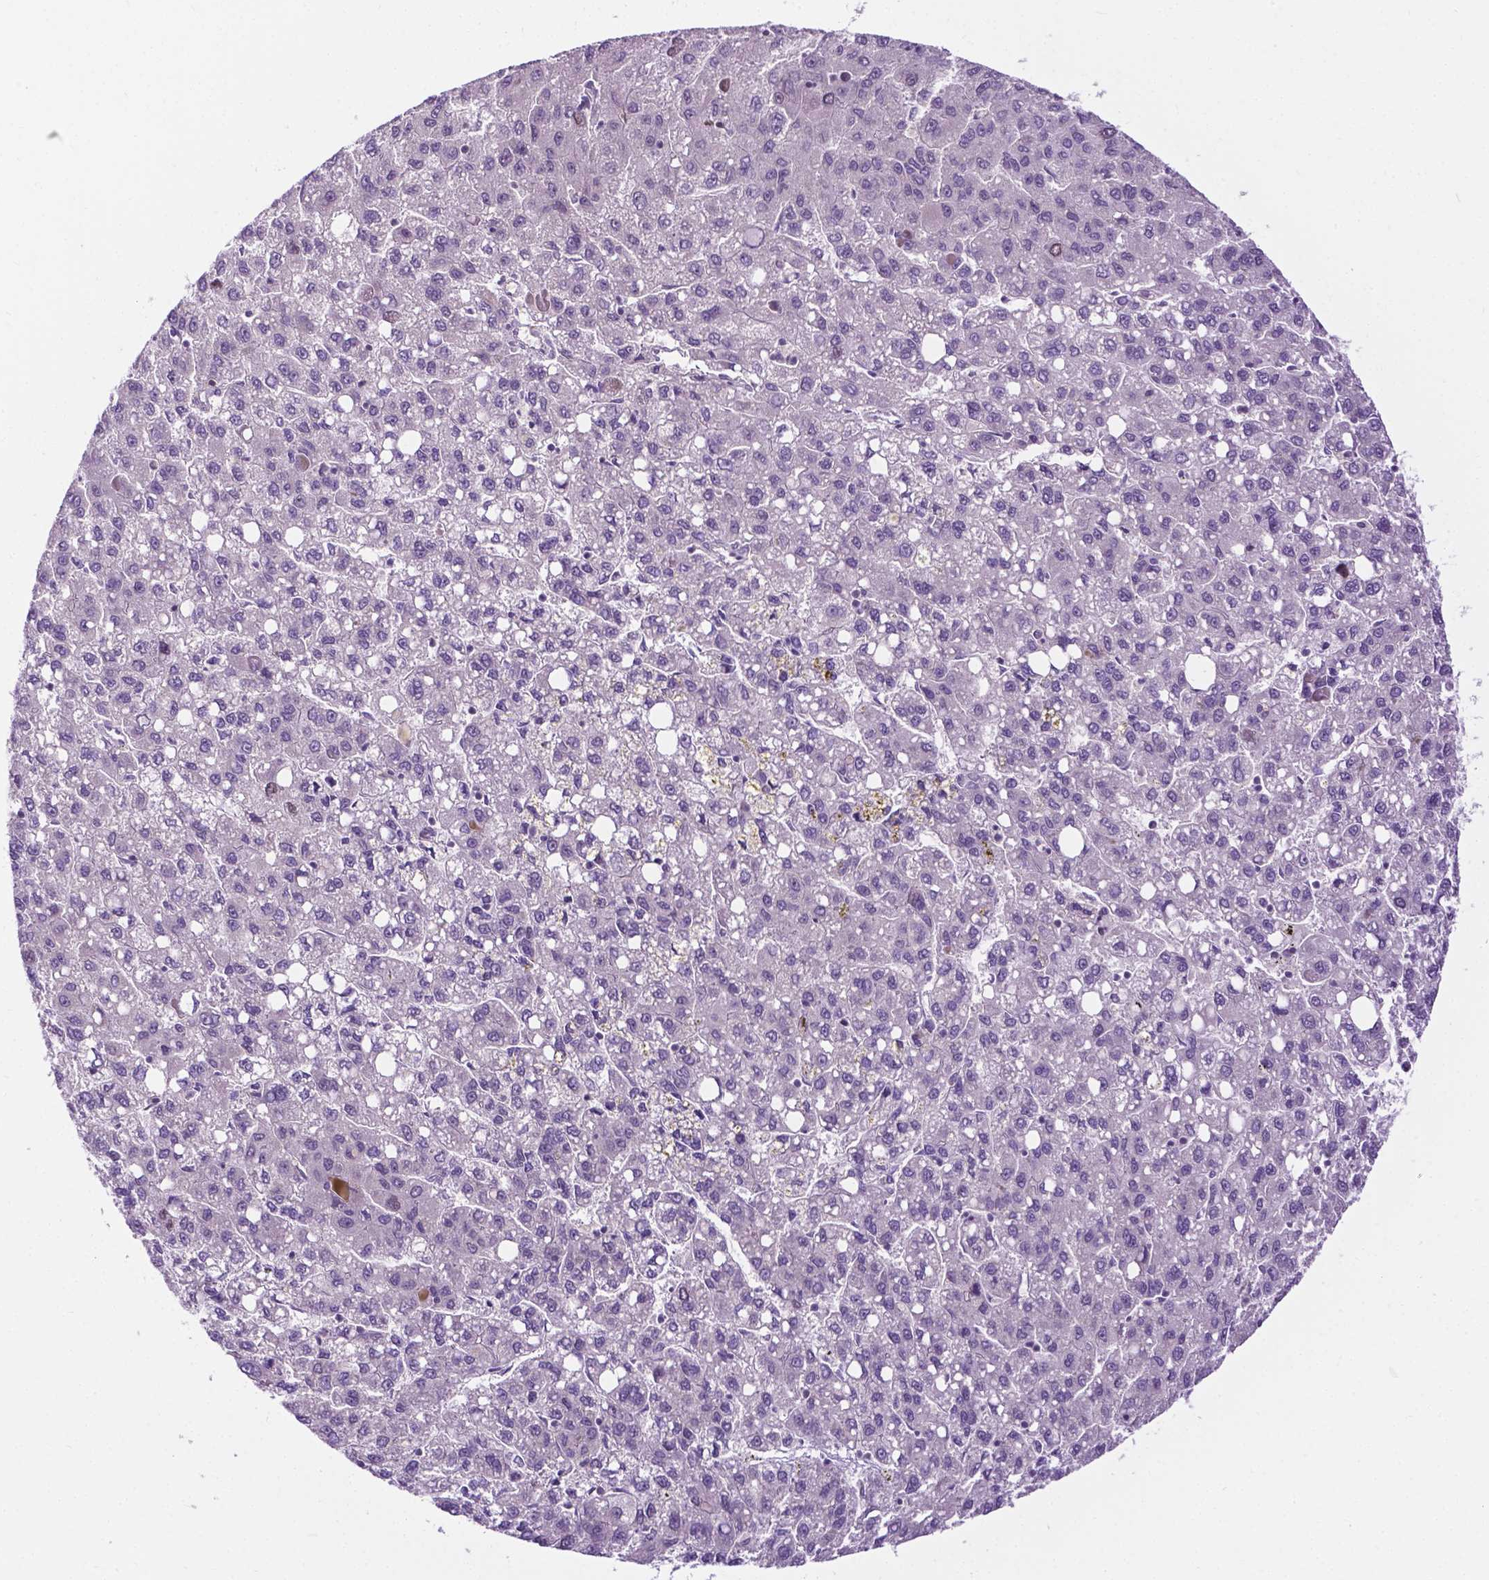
{"staining": {"intensity": "negative", "quantity": "none", "location": "none"}, "tissue": "liver cancer", "cell_type": "Tumor cells", "image_type": "cancer", "snomed": [{"axis": "morphology", "description": "Carcinoma, Hepatocellular, NOS"}, {"axis": "topography", "description": "Liver"}], "caption": "DAB immunohistochemical staining of human liver hepatocellular carcinoma demonstrates no significant staining in tumor cells.", "gene": "DENND4A", "patient": {"sex": "female", "age": 82}}